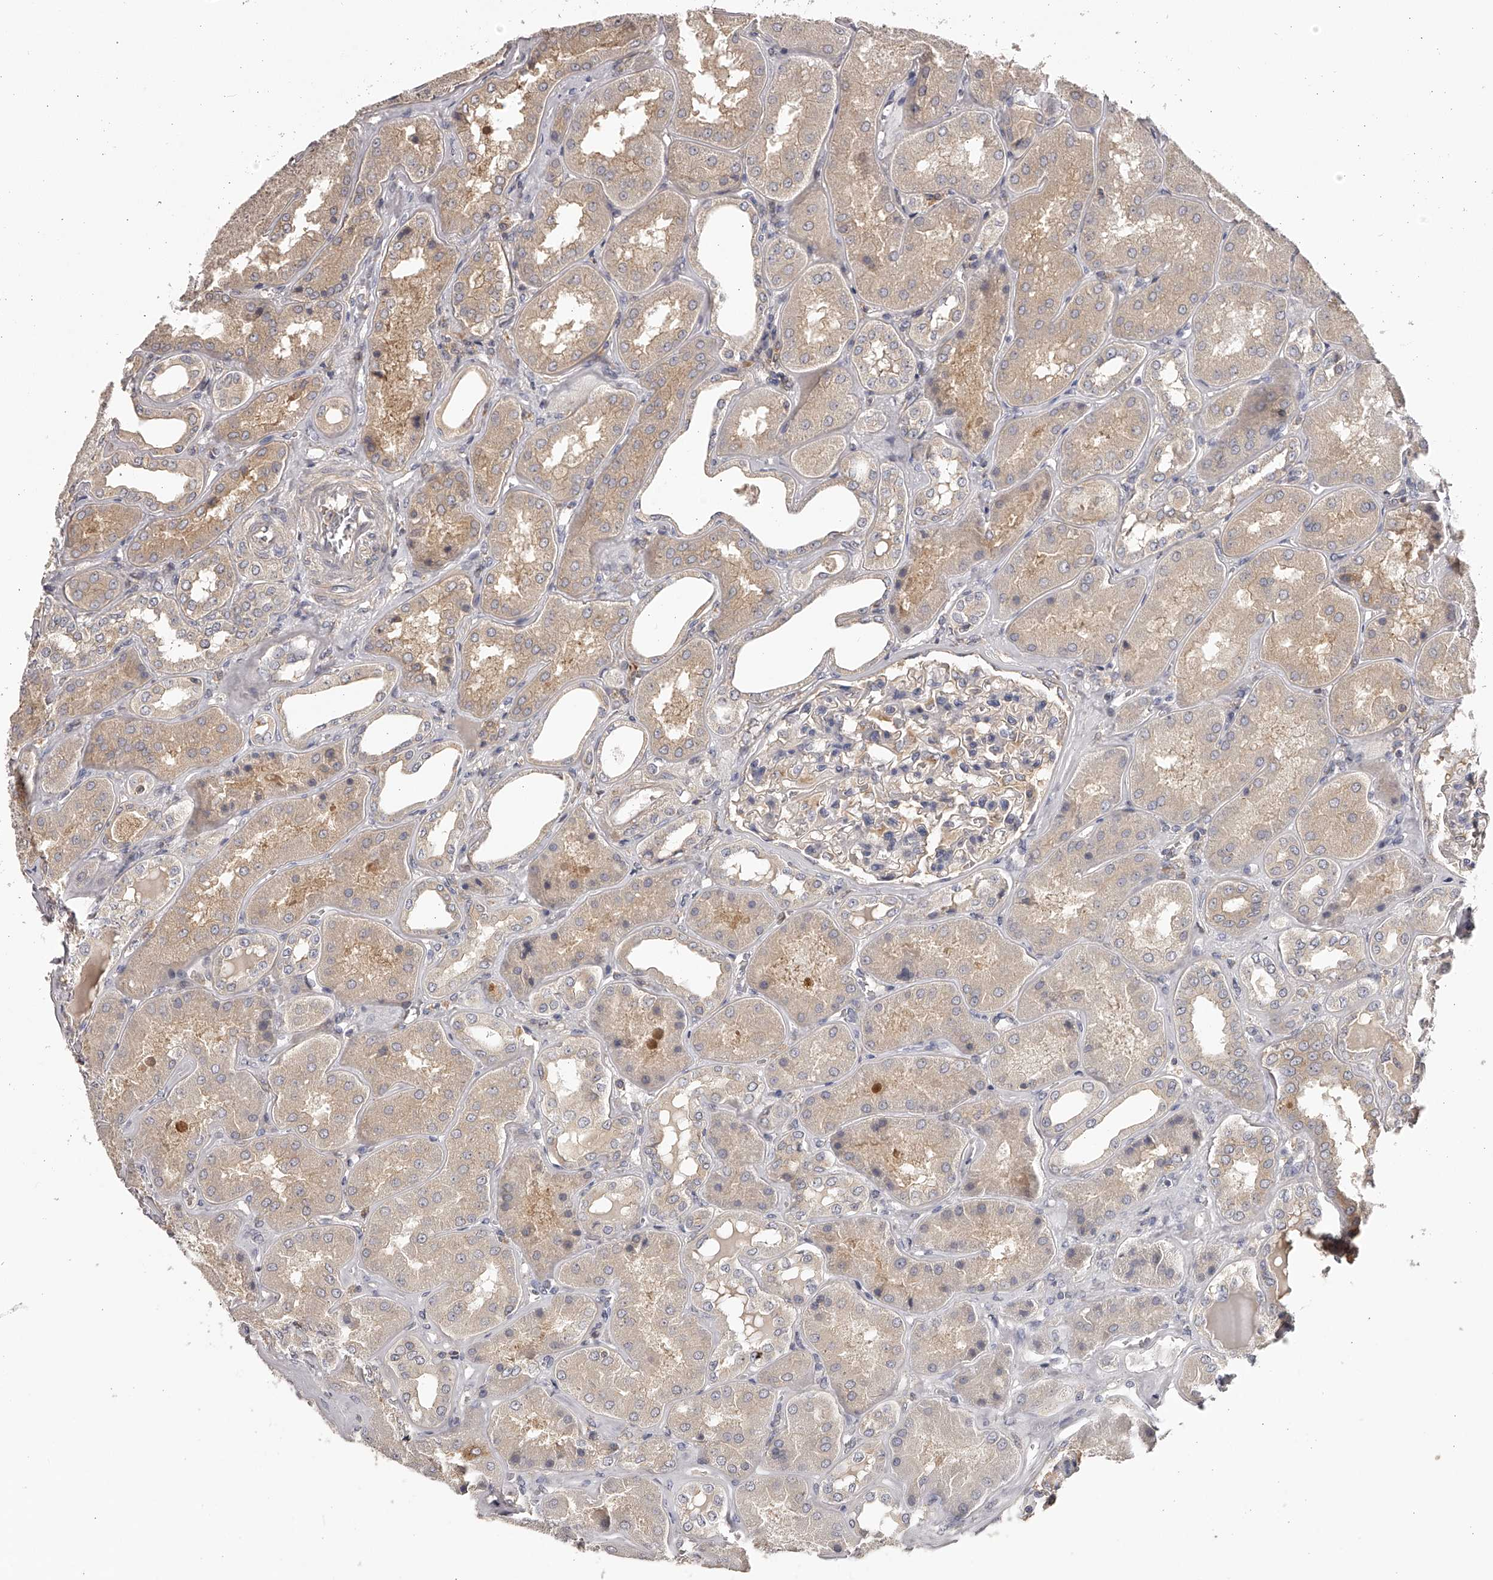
{"staining": {"intensity": "moderate", "quantity": "25%-75%", "location": "cytoplasmic/membranous"}, "tissue": "kidney", "cell_type": "Cells in glomeruli", "image_type": "normal", "snomed": [{"axis": "morphology", "description": "Normal tissue, NOS"}, {"axis": "topography", "description": "Kidney"}], "caption": "Protein staining demonstrates moderate cytoplasmic/membranous staining in about 25%-75% of cells in glomeruli in benign kidney.", "gene": "TNN", "patient": {"sex": "female", "age": 56}}